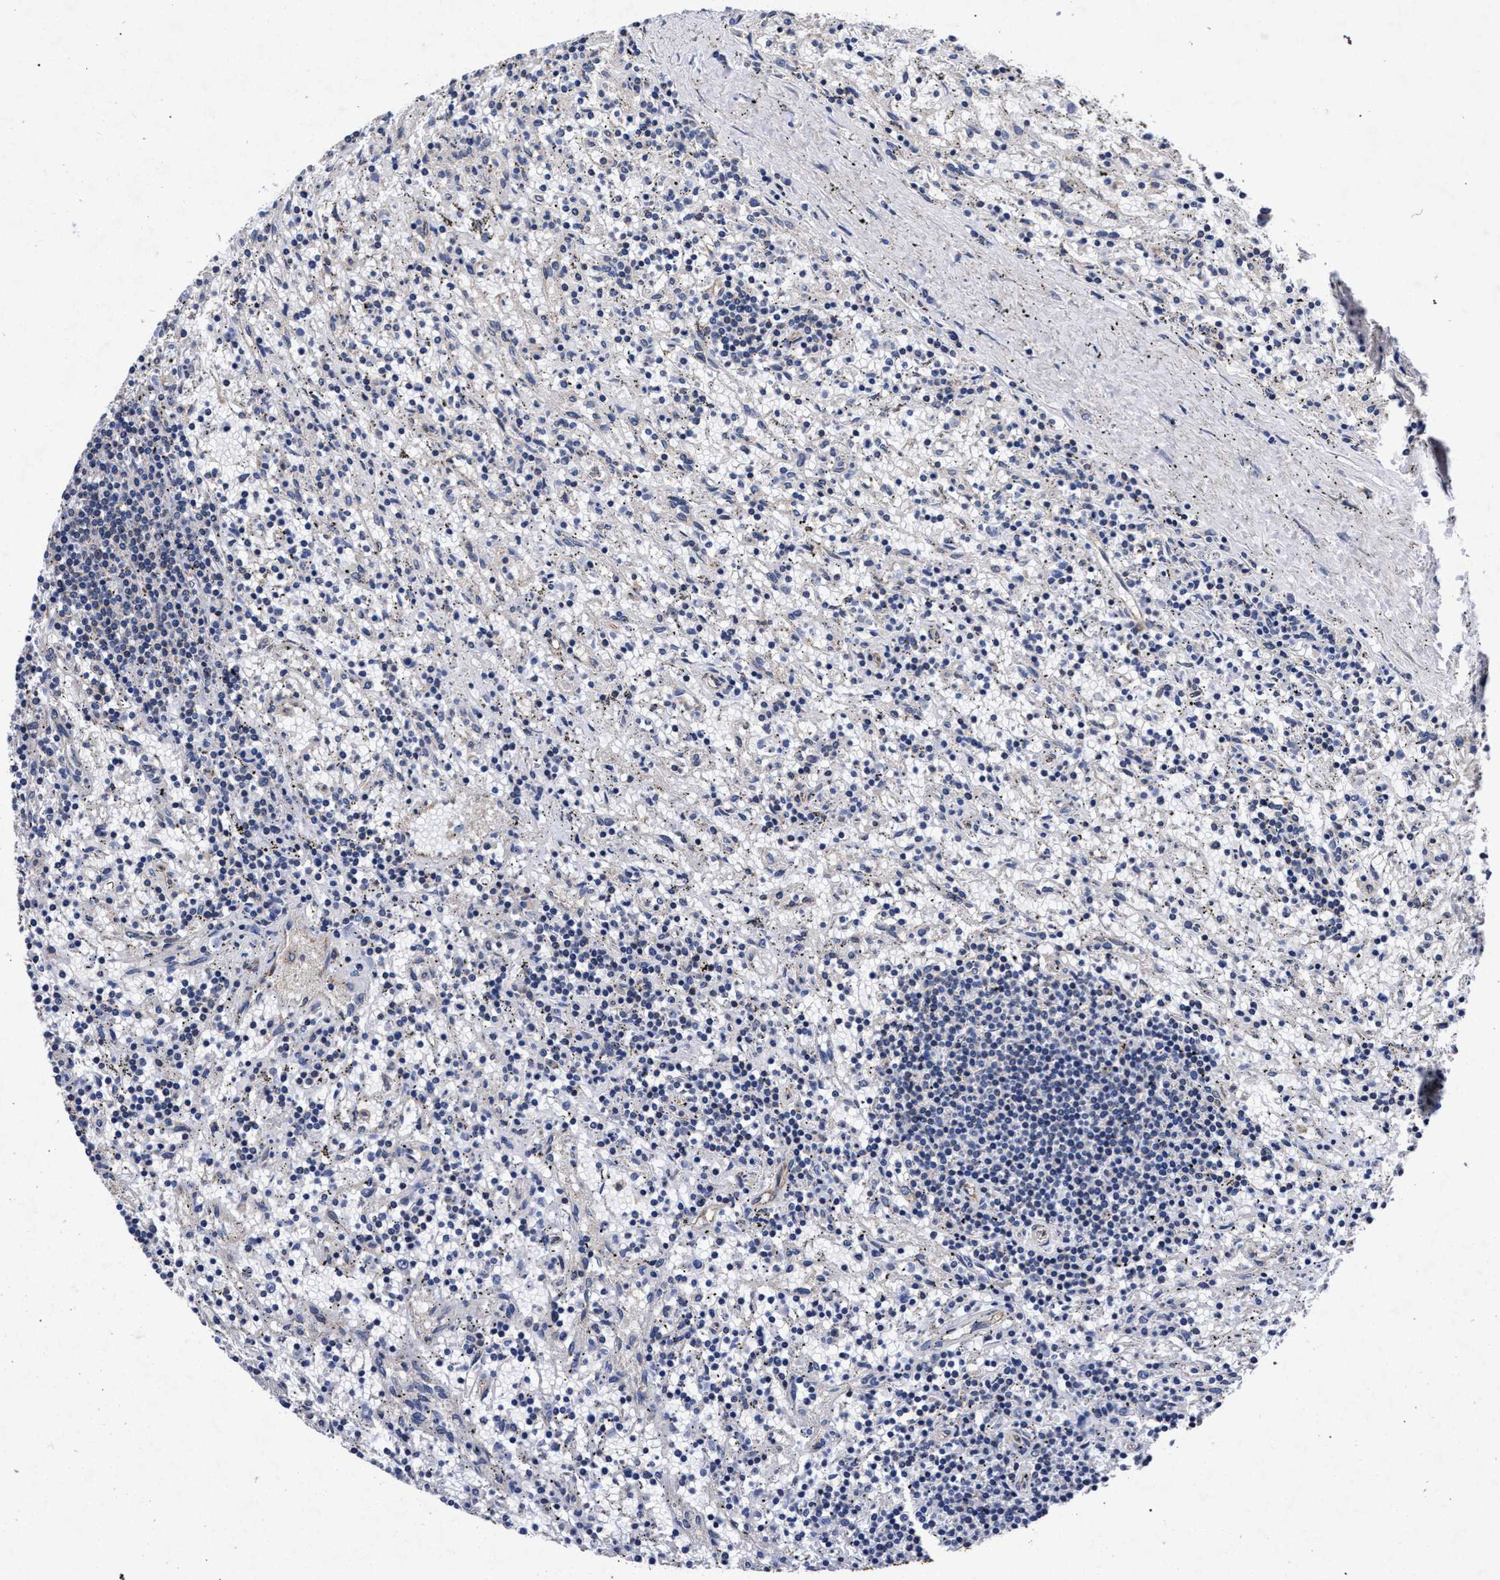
{"staining": {"intensity": "negative", "quantity": "none", "location": "none"}, "tissue": "lymphoma", "cell_type": "Tumor cells", "image_type": "cancer", "snomed": [{"axis": "morphology", "description": "Malignant lymphoma, non-Hodgkin's type, Low grade"}, {"axis": "topography", "description": "Spleen"}], "caption": "The immunohistochemistry (IHC) image has no significant positivity in tumor cells of malignant lymphoma, non-Hodgkin's type (low-grade) tissue.", "gene": "CFAP95", "patient": {"sex": "male", "age": 76}}